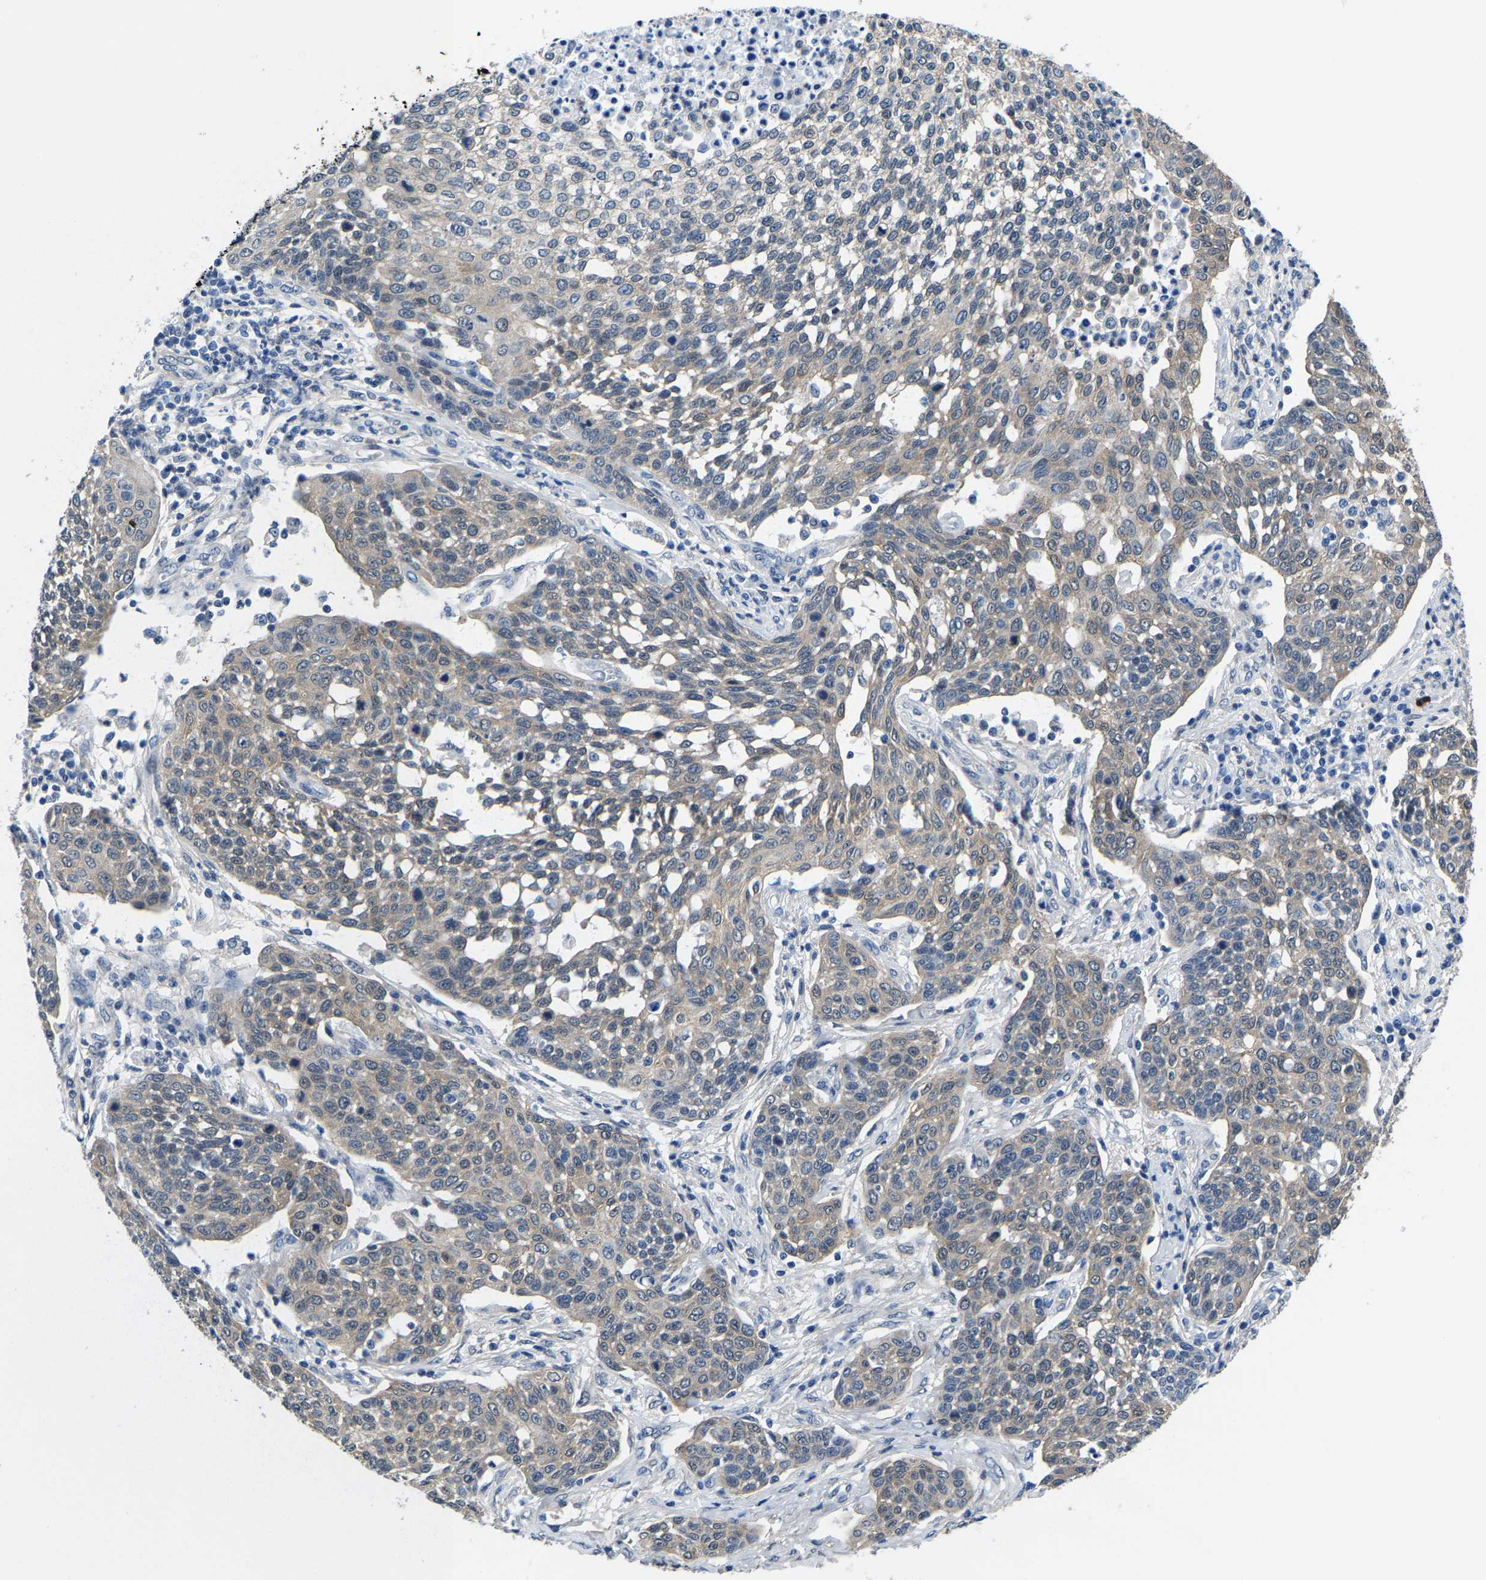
{"staining": {"intensity": "weak", "quantity": "<25%", "location": "cytoplasmic/membranous"}, "tissue": "cervical cancer", "cell_type": "Tumor cells", "image_type": "cancer", "snomed": [{"axis": "morphology", "description": "Squamous cell carcinoma, NOS"}, {"axis": "topography", "description": "Cervix"}], "caption": "Protein analysis of cervical squamous cell carcinoma reveals no significant staining in tumor cells.", "gene": "SSH3", "patient": {"sex": "female", "age": 34}}